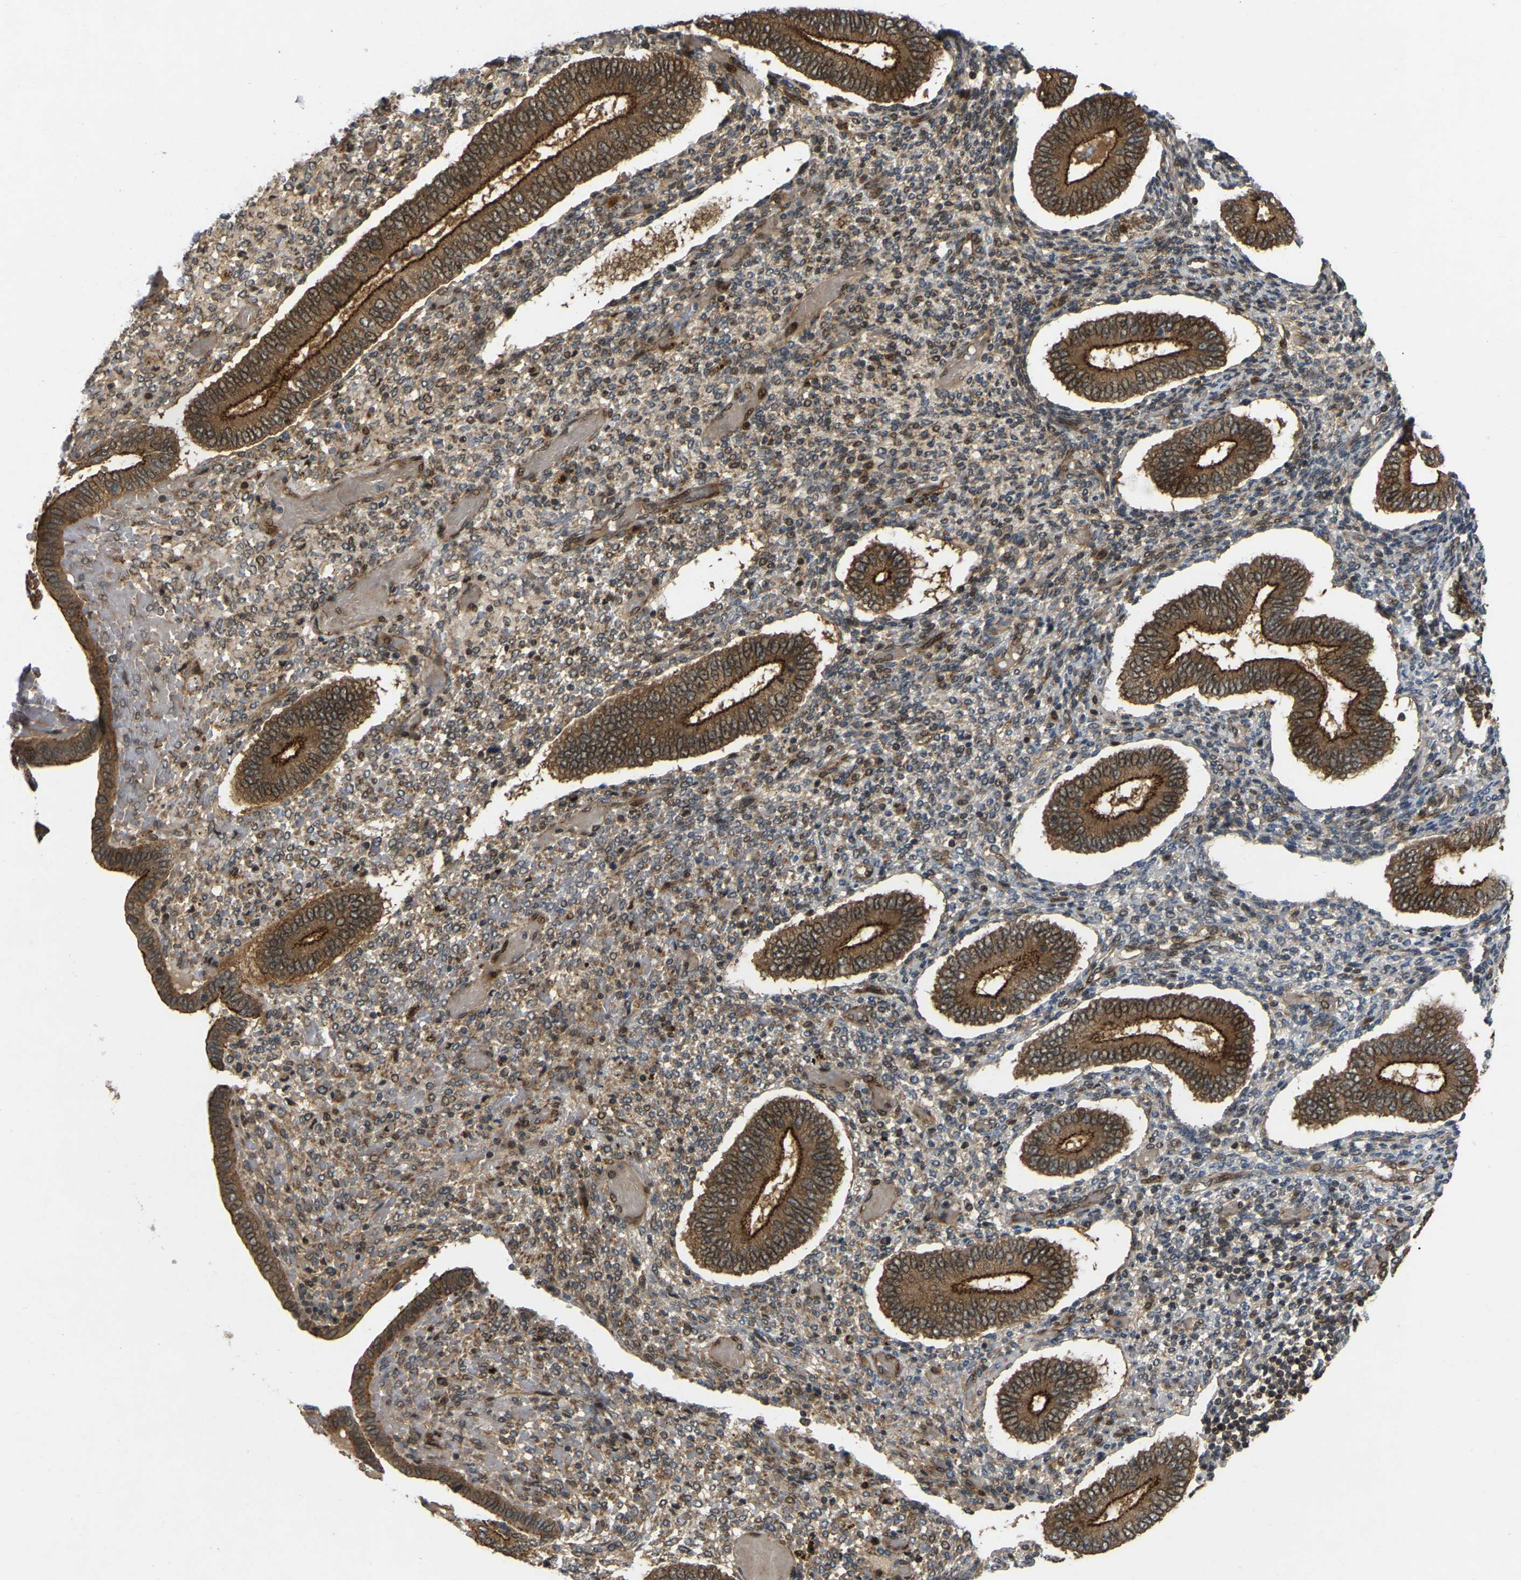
{"staining": {"intensity": "moderate", "quantity": ">75%", "location": "cytoplasmic/membranous,nuclear"}, "tissue": "endometrium", "cell_type": "Cells in endometrial stroma", "image_type": "normal", "snomed": [{"axis": "morphology", "description": "Normal tissue, NOS"}, {"axis": "topography", "description": "Endometrium"}], "caption": "Brown immunohistochemical staining in normal endometrium shows moderate cytoplasmic/membranous,nuclear positivity in about >75% of cells in endometrial stroma.", "gene": "KIAA1549", "patient": {"sex": "female", "age": 42}}